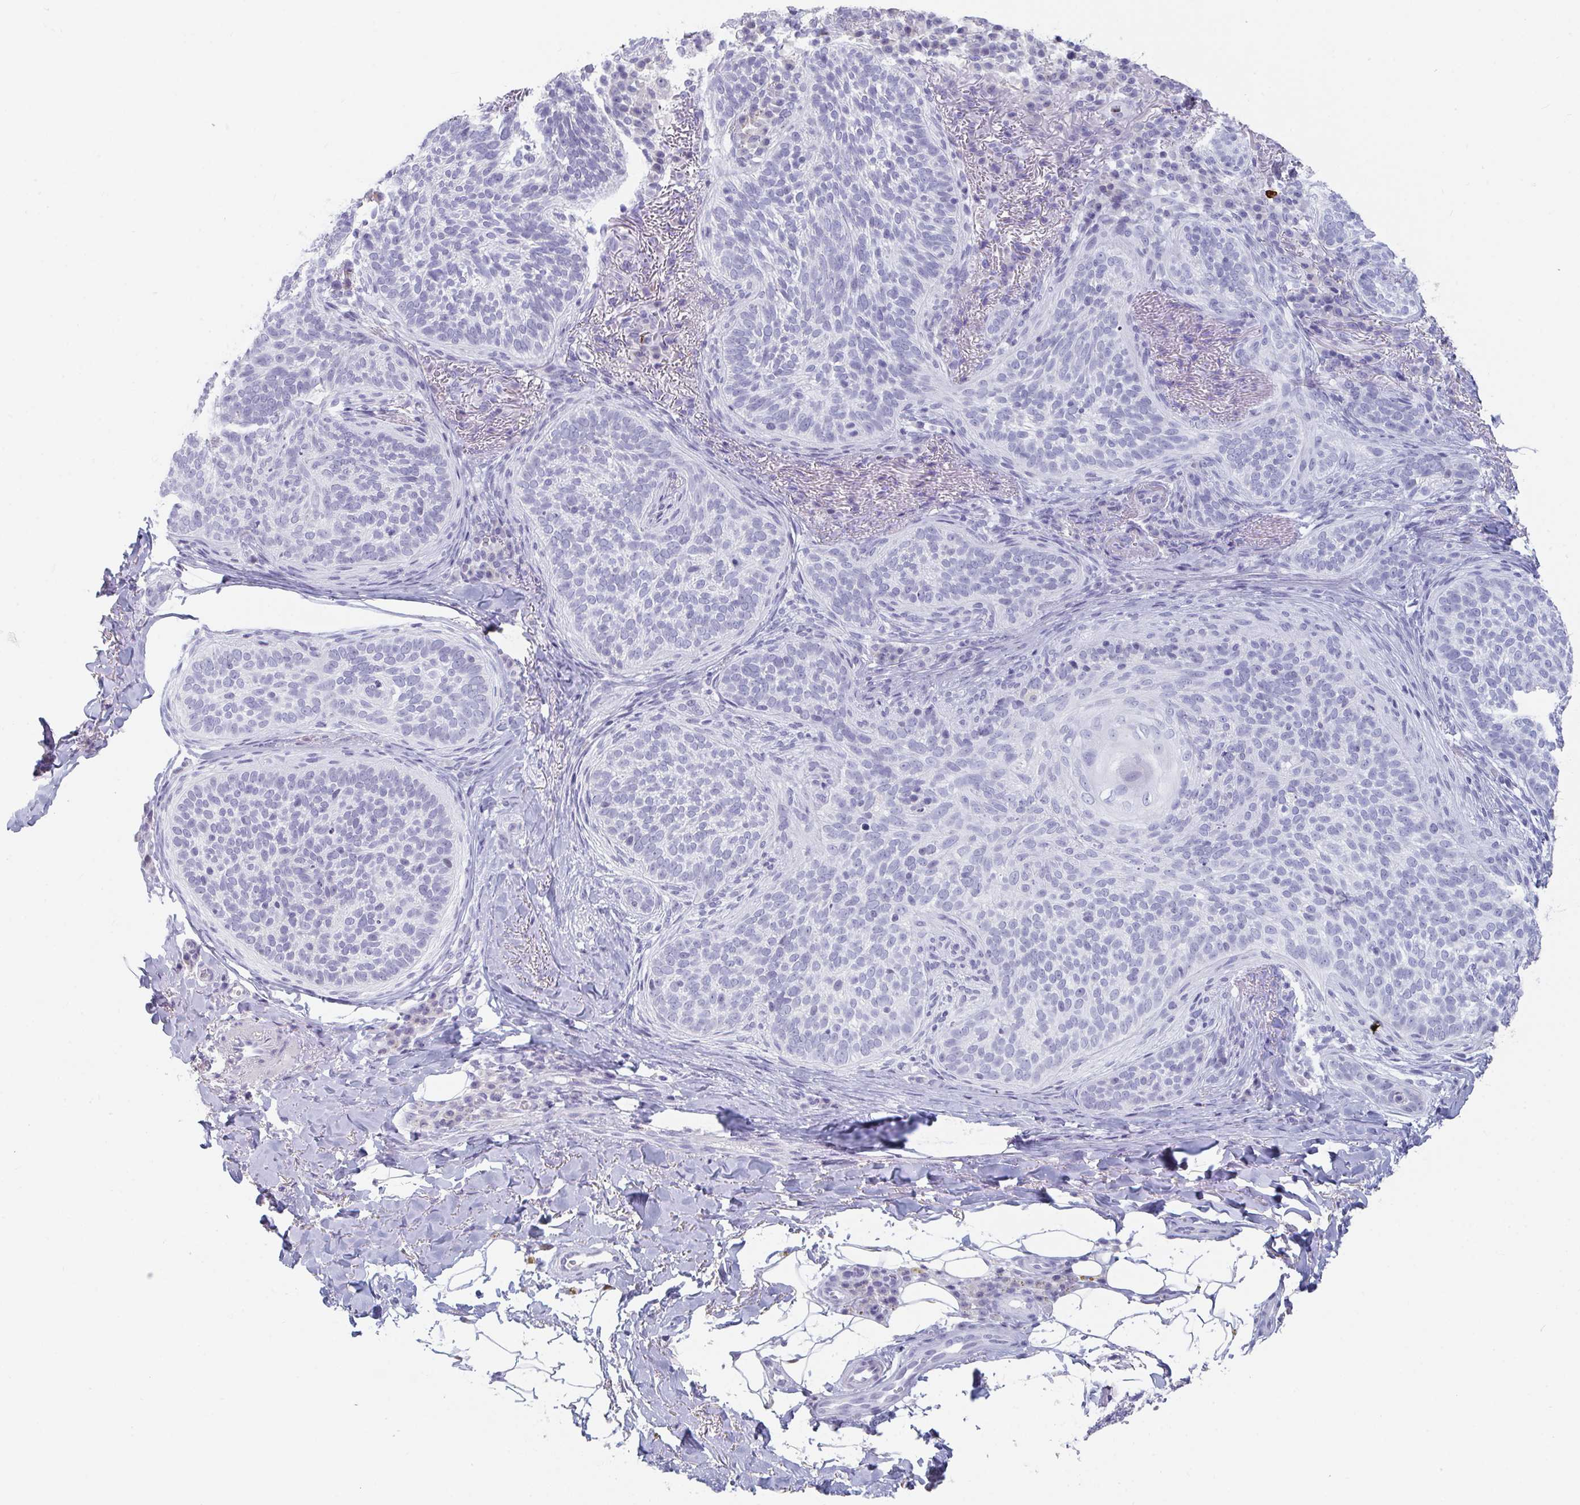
{"staining": {"intensity": "negative", "quantity": "none", "location": "none"}, "tissue": "skin cancer", "cell_type": "Tumor cells", "image_type": "cancer", "snomed": [{"axis": "morphology", "description": "Basal cell carcinoma"}, {"axis": "topography", "description": "Skin"}, {"axis": "topography", "description": "Skin of head"}], "caption": "Skin basal cell carcinoma was stained to show a protein in brown. There is no significant positivity in tumor cells. The staining is performed using DAB brown chromogen with nuclei counter-stained in using hematoxylin.", "gene": "RUBCN", "patient": {"sex": "male", "age": 62}}